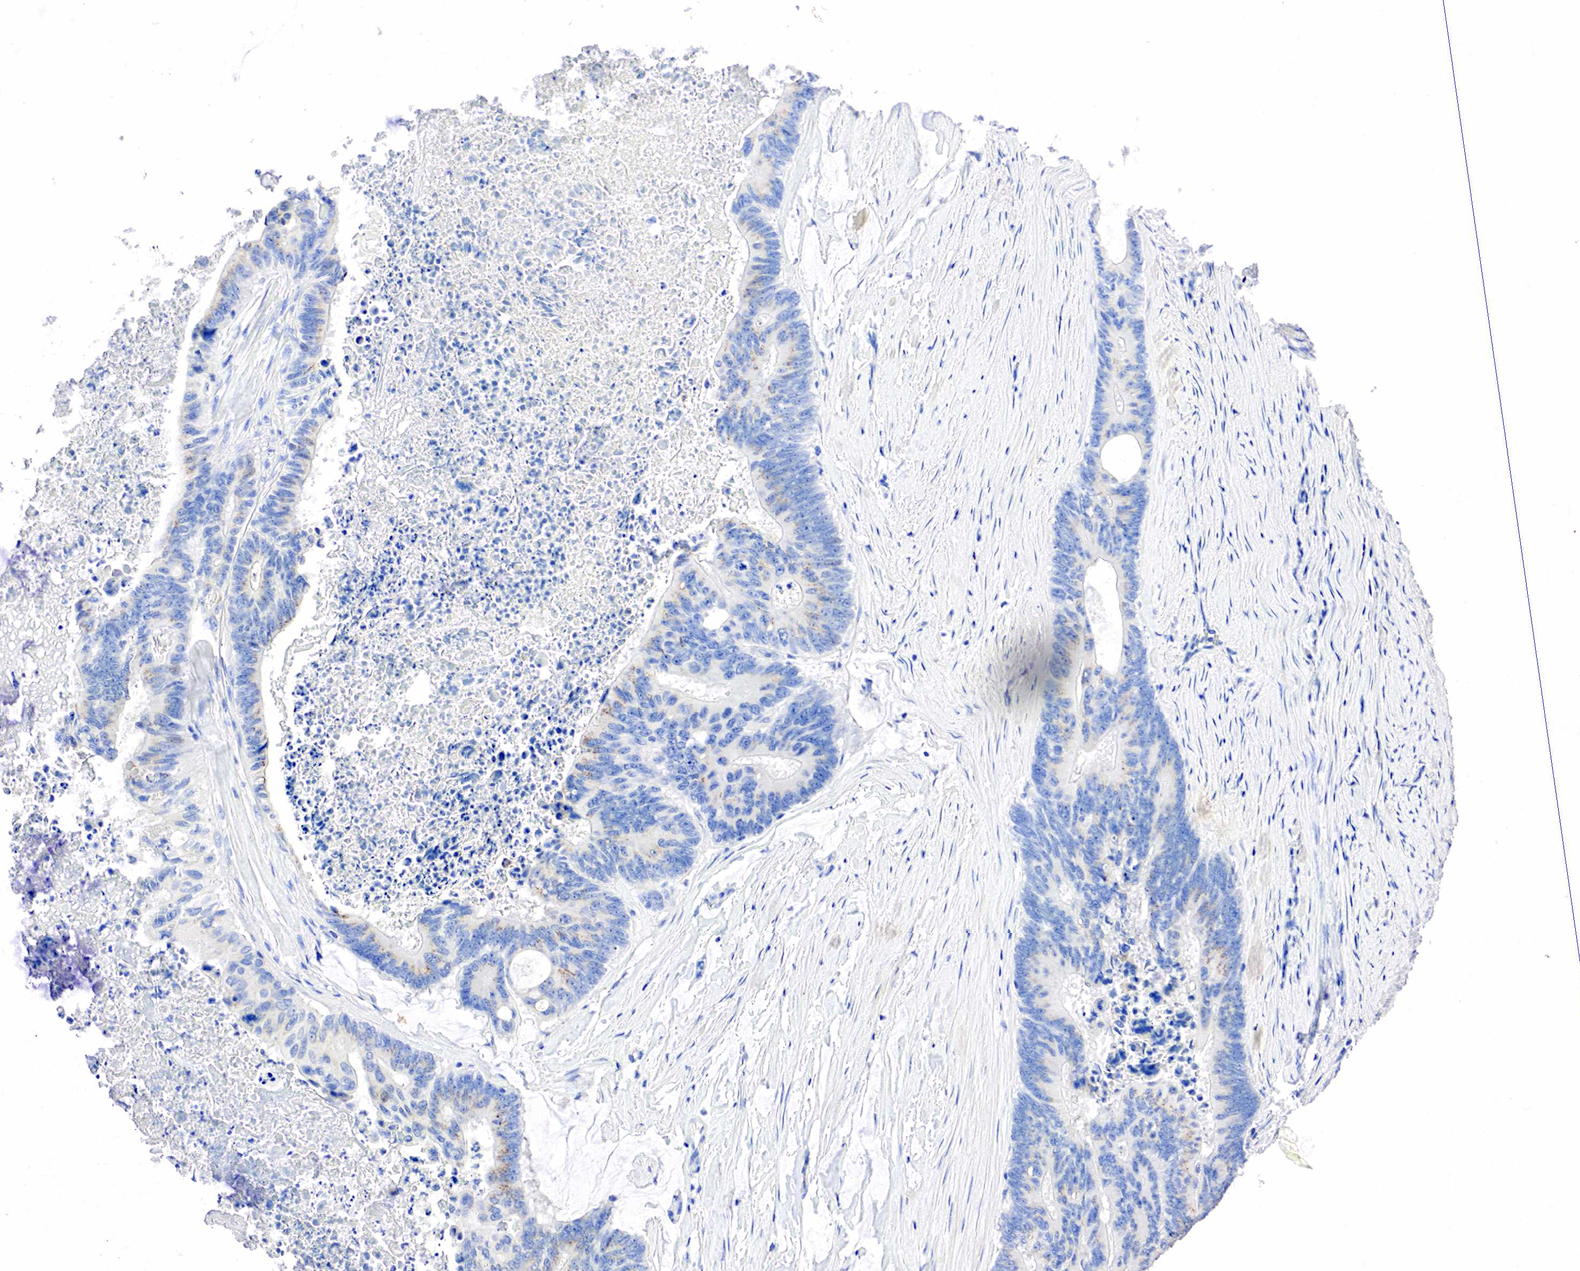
{"staining": {"intensity": "weak", "quantity": "<25%", "location": "cytoplasmic/membranous"}, "tissue": "colorectal cancer", "cell_type": "Tumor cells", "image_type": "cancer", "snomed": [{"axis": "morphology", "description": "Adenocarcinoma, NOS"}, {"axis": "topography", "description": "Colon"}], "caption": "Colorectal adenocarcinoma stained for a protein using immunohistochemistry (IHC) demonstrates no expression tumor cells.", "gene": "SST", "patient": {"sex": "male", "age": 65}}